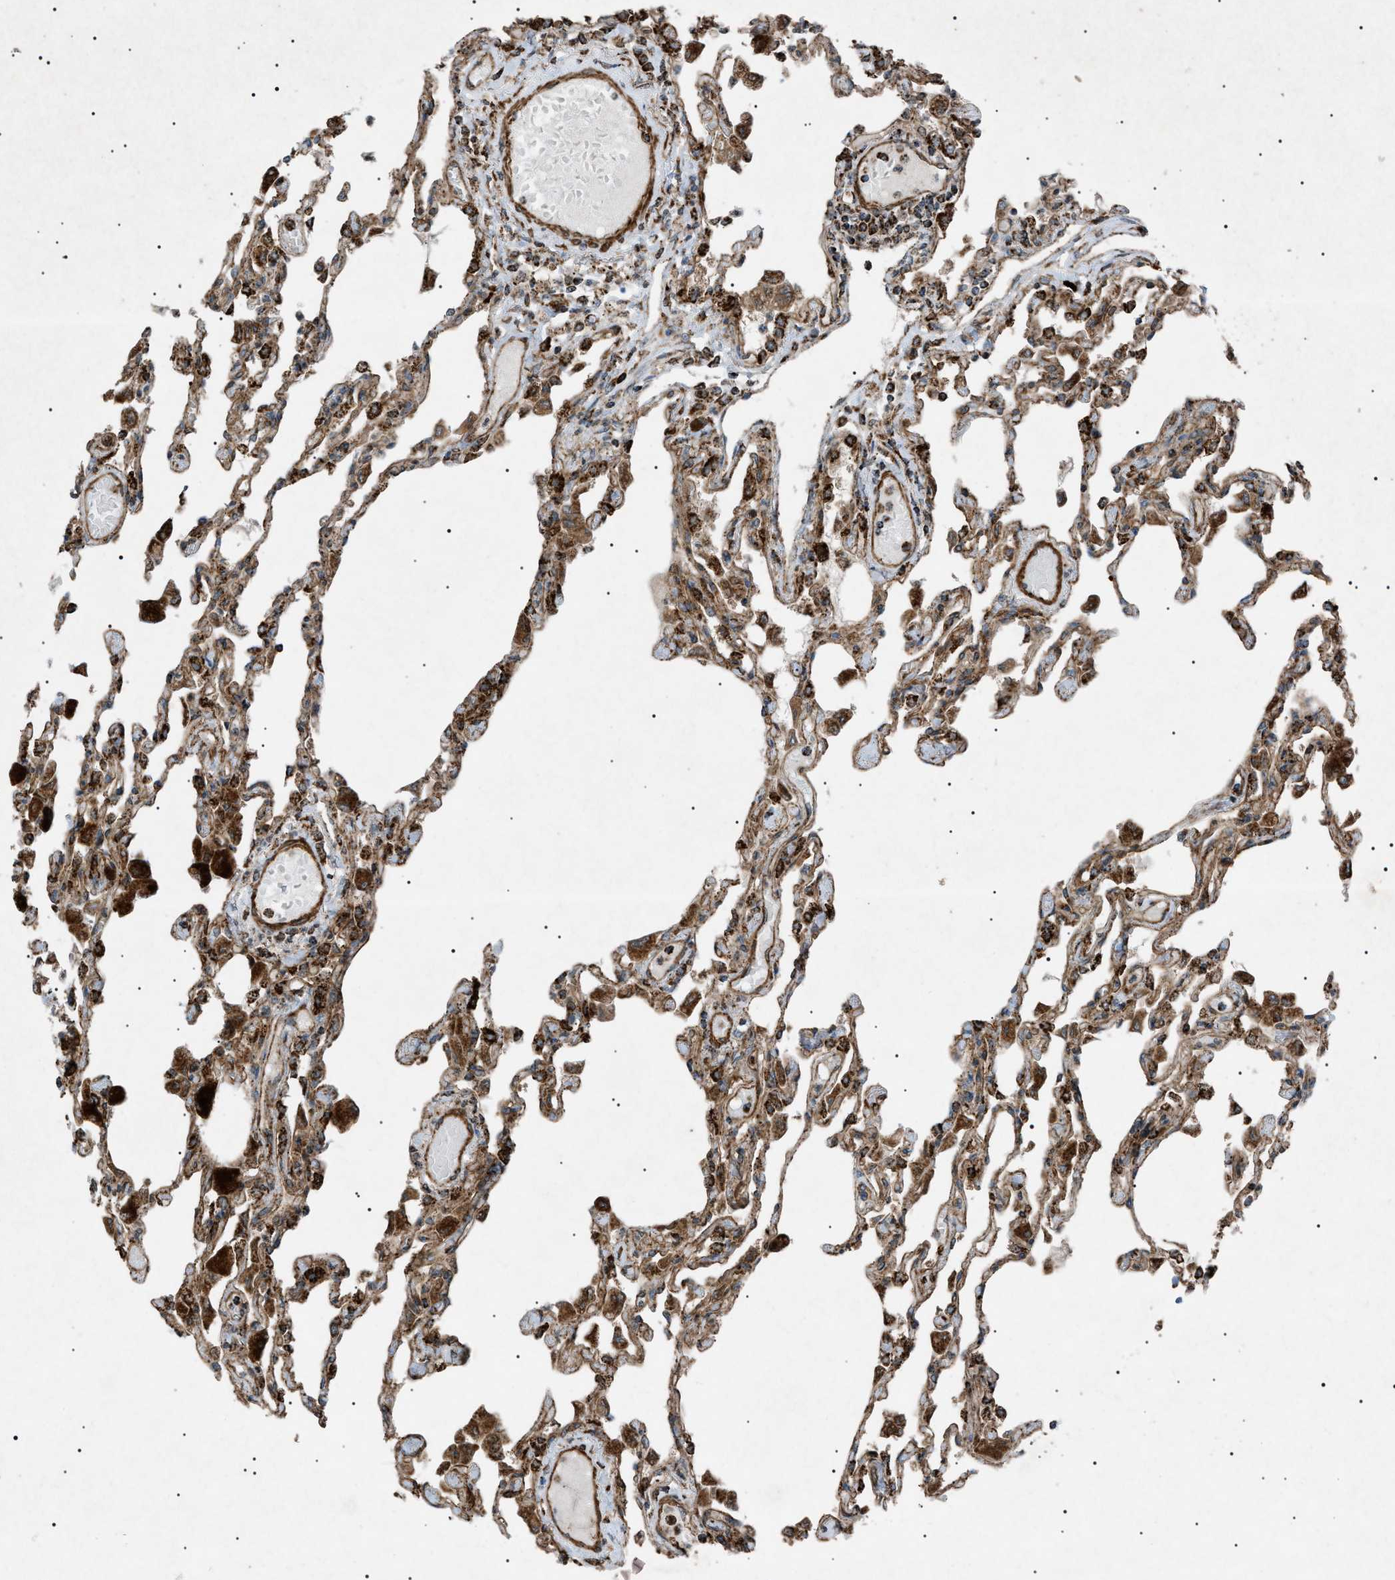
{"staining": {"intensity": "moderate", "quantity": ">75%", "location": "cytoplasmic/membranous"}, "tissue": "lung", "cell_type": "Alveolar cells", "image_type": "normal", "snomed": [{"axis": "morphology", "description": "Normal tissue, NOS"}, {"axis": "topography", "description": "Bronchus"}, {"axis": "topography", "description": "Lung"}], "caption": "Immunohistochemistry (IHC) micrograph of benign lung stained for a protein (brown), which exhibits medium levels of moderate cytoplasmic/membranous staining in about >75% of alveolar cells.", "gene": "C1GALT1C1", "patient": {"sex": "female", "age": 49}}